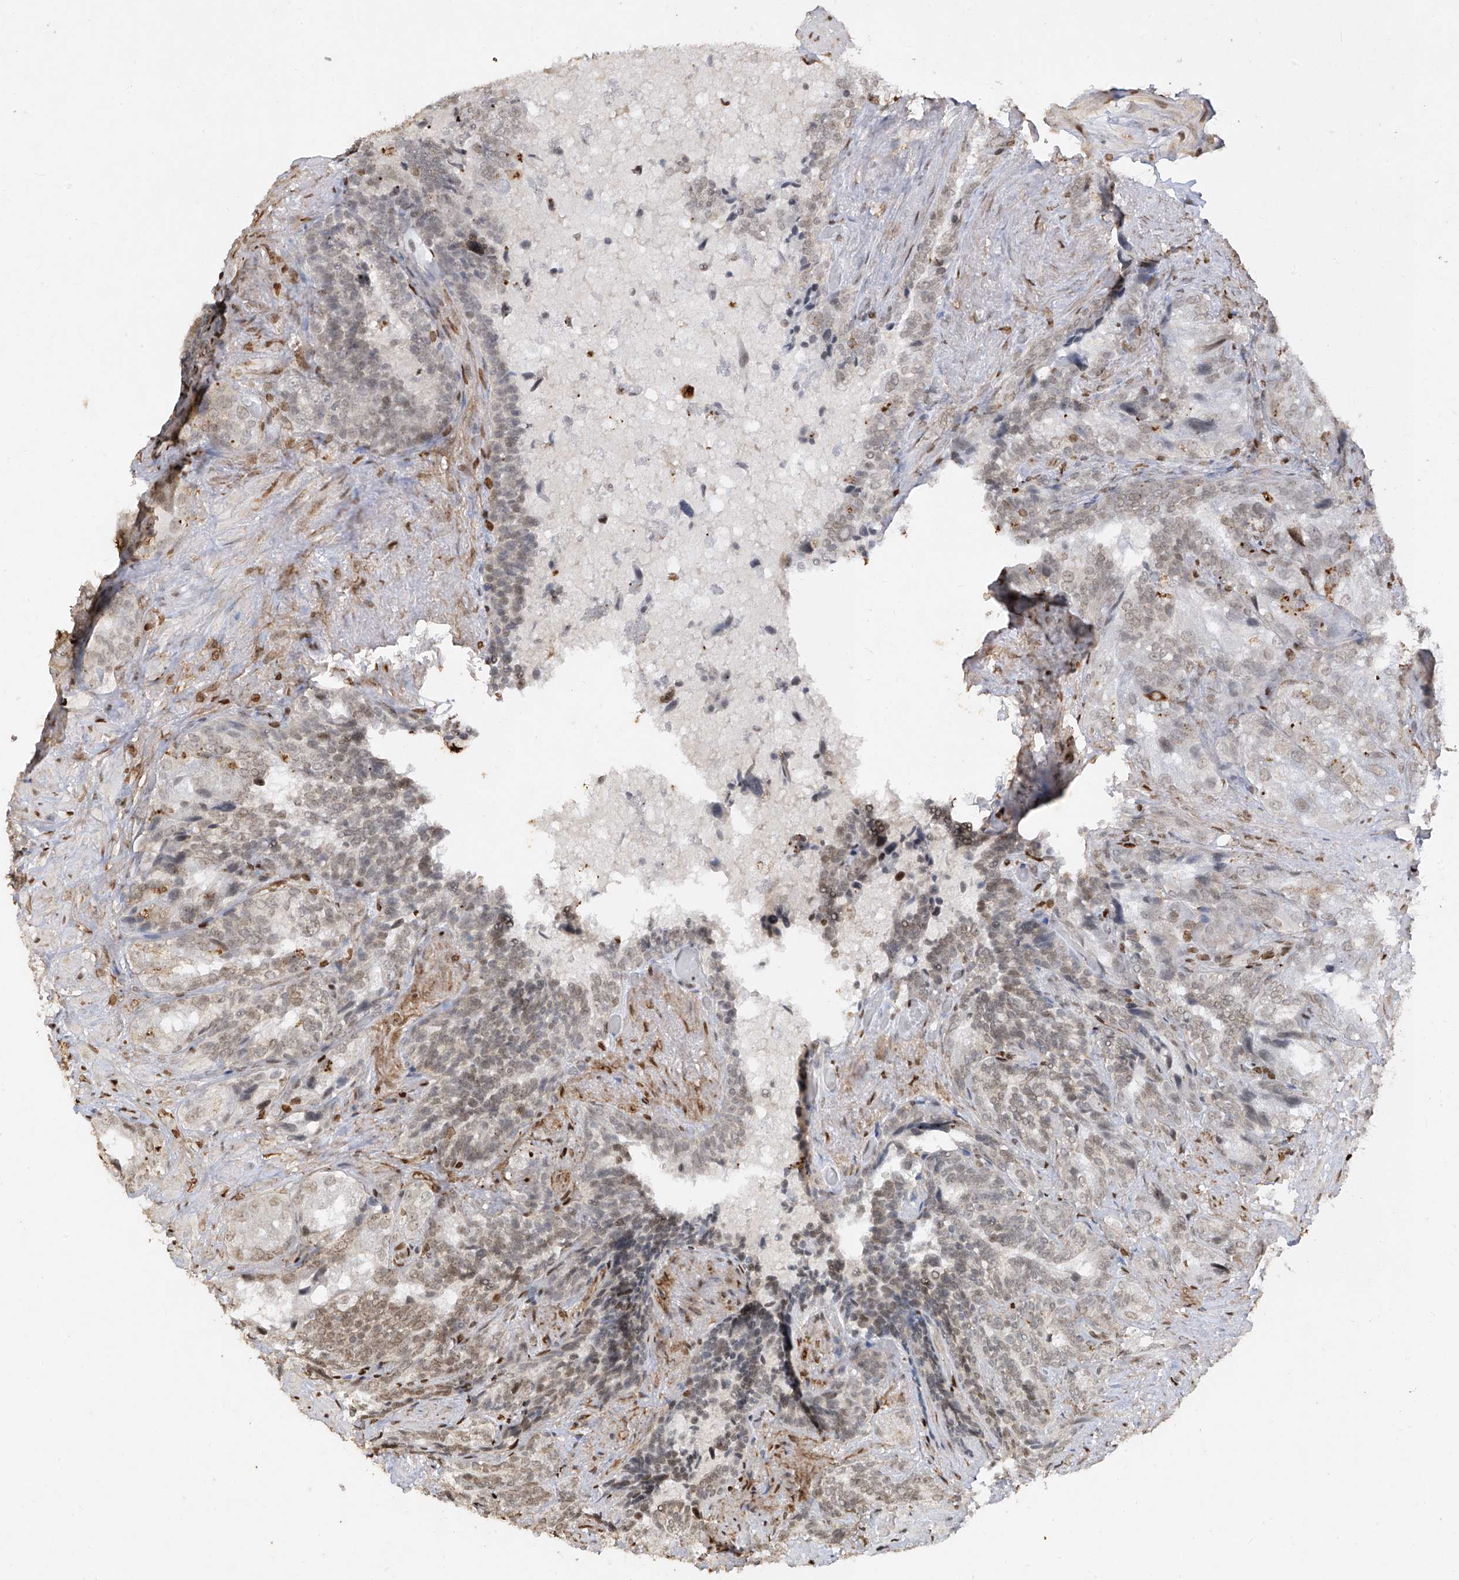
{"staining": {"intensity": "moderate", "quantity": ">75%", "location": "cytoplasmic/membranous,nuclear"}, "tissue": "seminal vesicle", "cell_type": "Glandular cells", "image_type": "normal", "snomed": [{"axis": "morphology", "description": "Normal tissue, NOS"}, {"axis": "topography", "description": "Seminal veicle"}, {"axis": "topography", "description": "Peripheral nerve tissue"}], "caption": "A brown stain highlights moderate cytoplasmic/membranous,nuclear staining of a protein in glandular cells of benign human seminal vesicle. (DAB (3,3'-diaminobenzidine) IHC, brown staining for protein, blue staining for nuclei).", "gene": "ATRIP", "patient": {"sex": "male", "age": 63}}